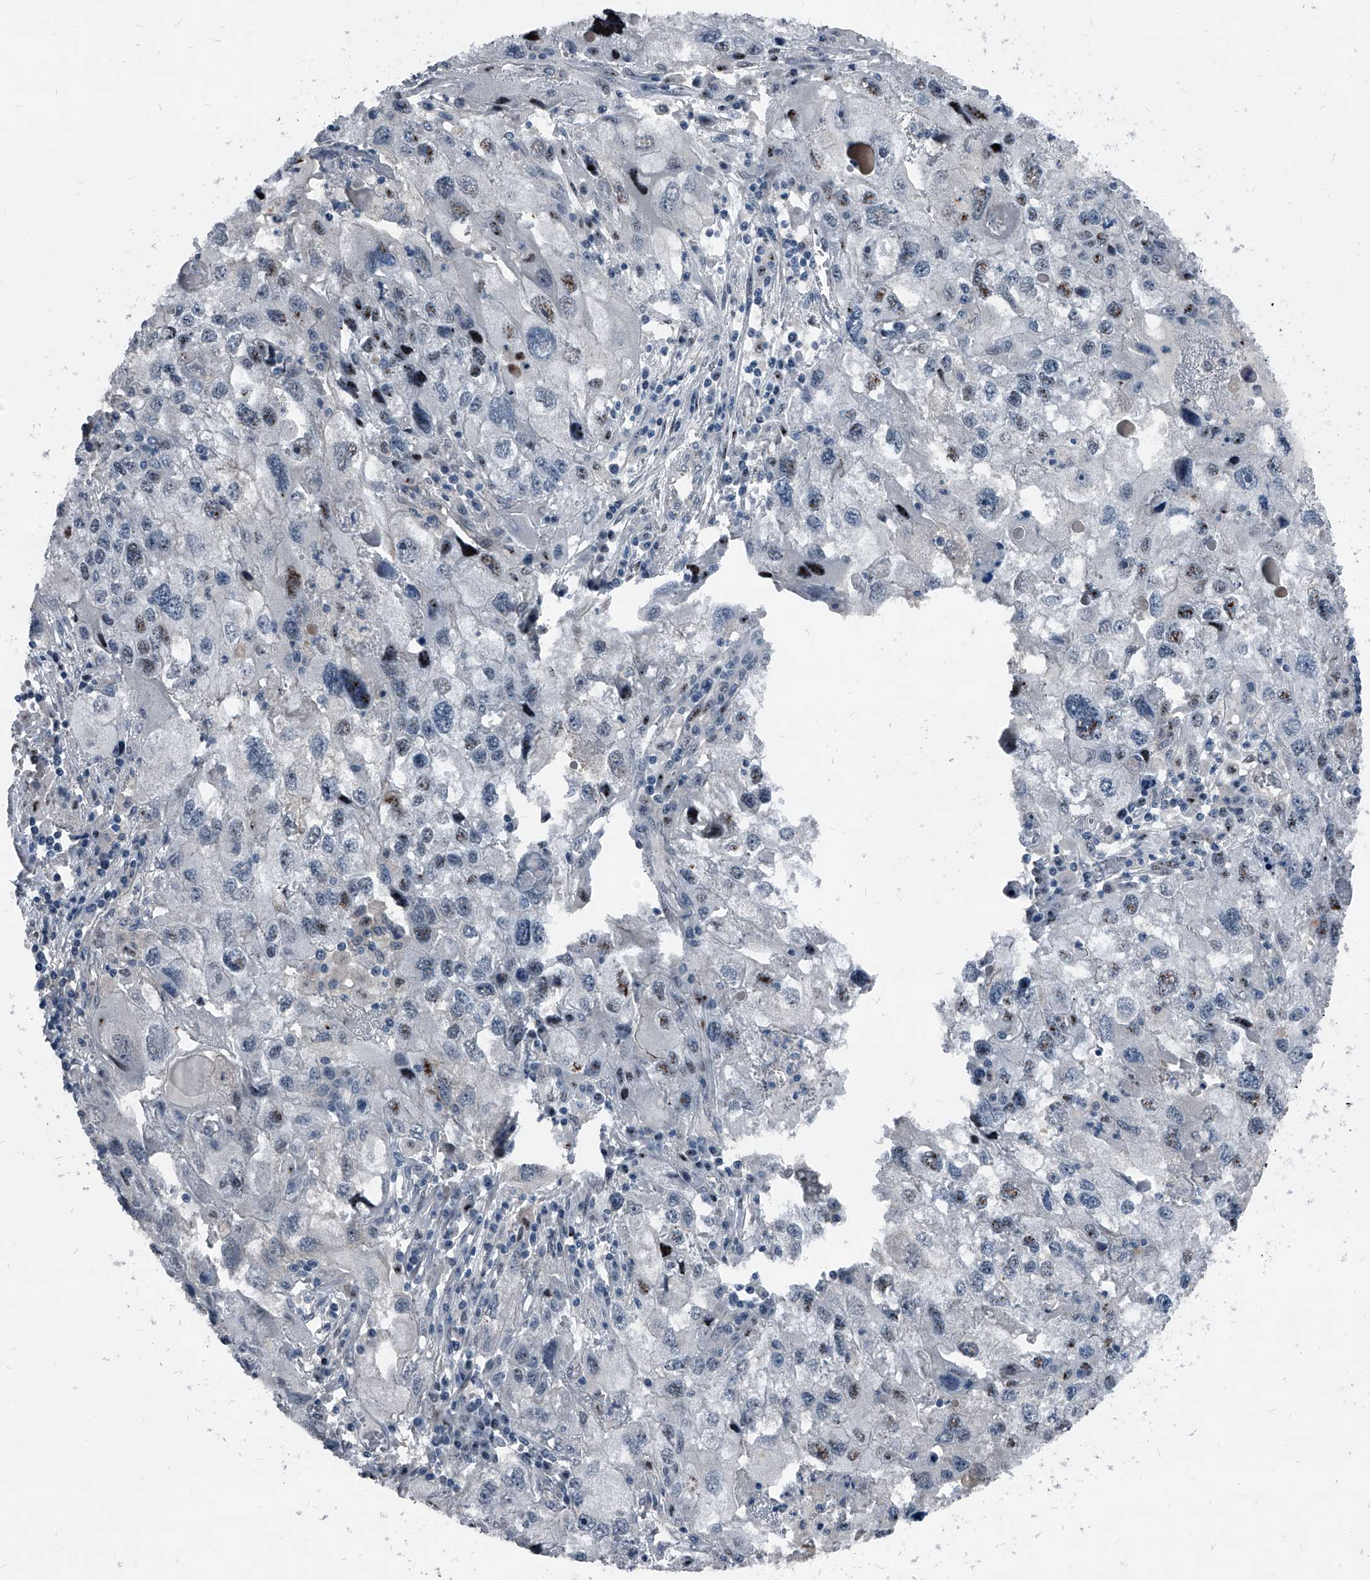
{"staining": {"intensity": "weak", "quantity": "<25%", "location": "nuclear"}, "tissue": "endometrial cancer", "cell_type": "Tumor cells", "image_type": "cancer", "snomed": [{"axis": "morphology", "description": "Adenocarcinoma, NOS"}, {"axis": "topography", "description": "Endometrium"}], "caption": "High power microscopy micrograph of an immunohistochemistry (IHC) histopathology image of endometrial cancer, revealing no significant expression in tumor cells.", "gene": "MEN1", "patient": {"sex": "female", "age": 49}}